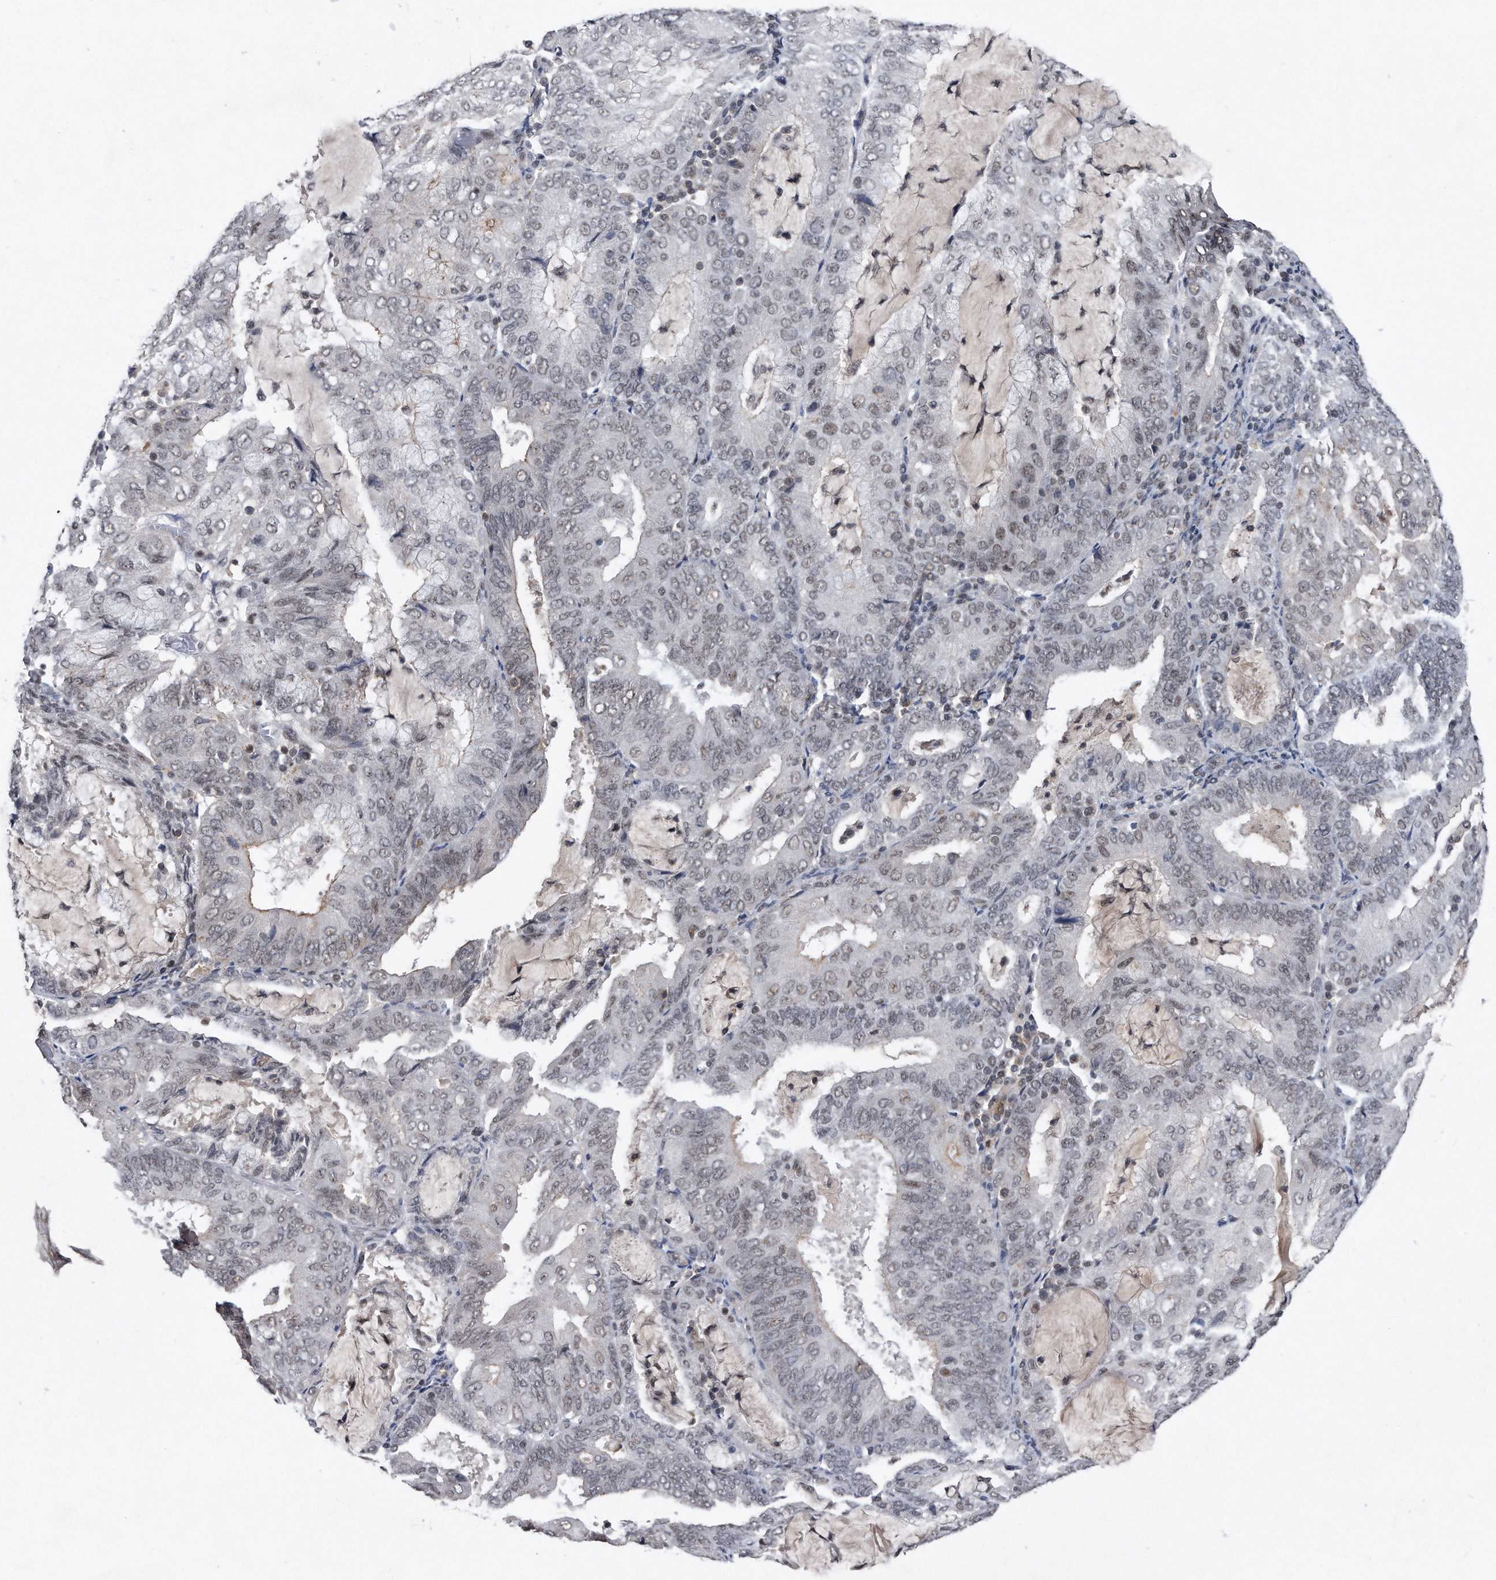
{"staining": {"intensity": "weak", "quantity": "<25%", "location": "nuclear"}, "tissue": "endometrial cancer", "cell_type": "Tumor cells", "image_type": "cancer", "snomed": [{"axis": "morphology", "description": "Adenocarcinoma, NOS"}, {"axis": "topography", "description": "Endometrium"}], "caption": "The IHC micrograph has no significant expression in tumor cells of endometrial cancer (adenocarcinoma) tissue. (DAB immunohistochemistry (IHC) visualized using brightfield microscopy, high magnification).", "gene": "VIRMA", "patient": {"sex": "female", "age": 81}}